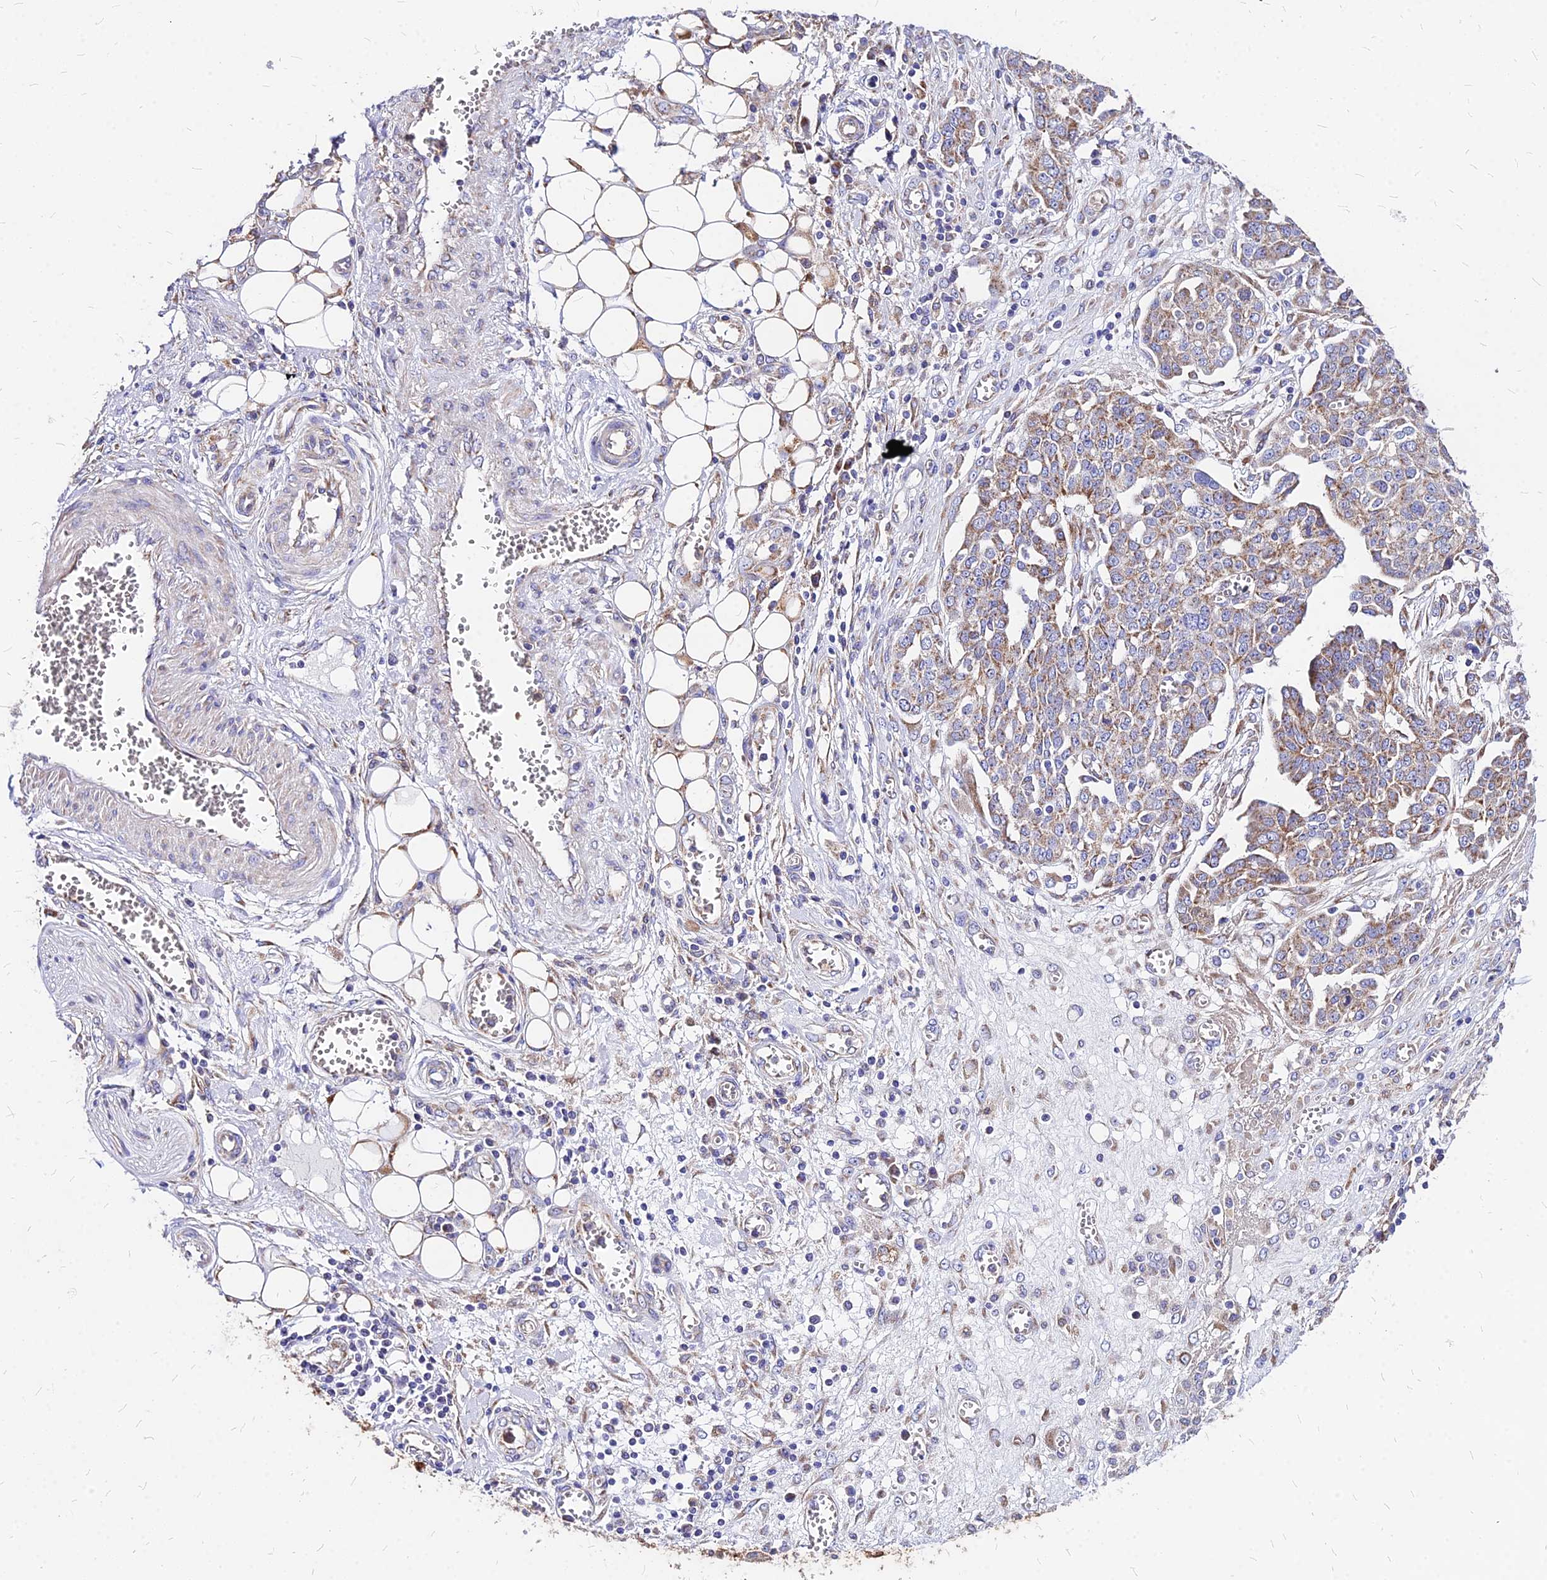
{"staining": {"intensity": "moderate", "quantity": ">75%", "location": "cytoplasmic/membranous"}, "tissue": "ovarian cancer", "cell_type": "Tumor cells", "image_type": "cancer", "snomed": [{"axis": "morphology", "description": "Cystadenocarcinoma, serous, NOS"}, {"axis": "topography", "description": "Soft tissue"}, {"axis": "topography", "description": "Ovary"}], "caption": "The micrograph demonstrates a brown stain indicating the presence of a protein in the cytoplasmic/membranous of tumor cells in ovarian cancer.", "gene": "MRPL3", "patient": {"sex": "female", "age": 57}}